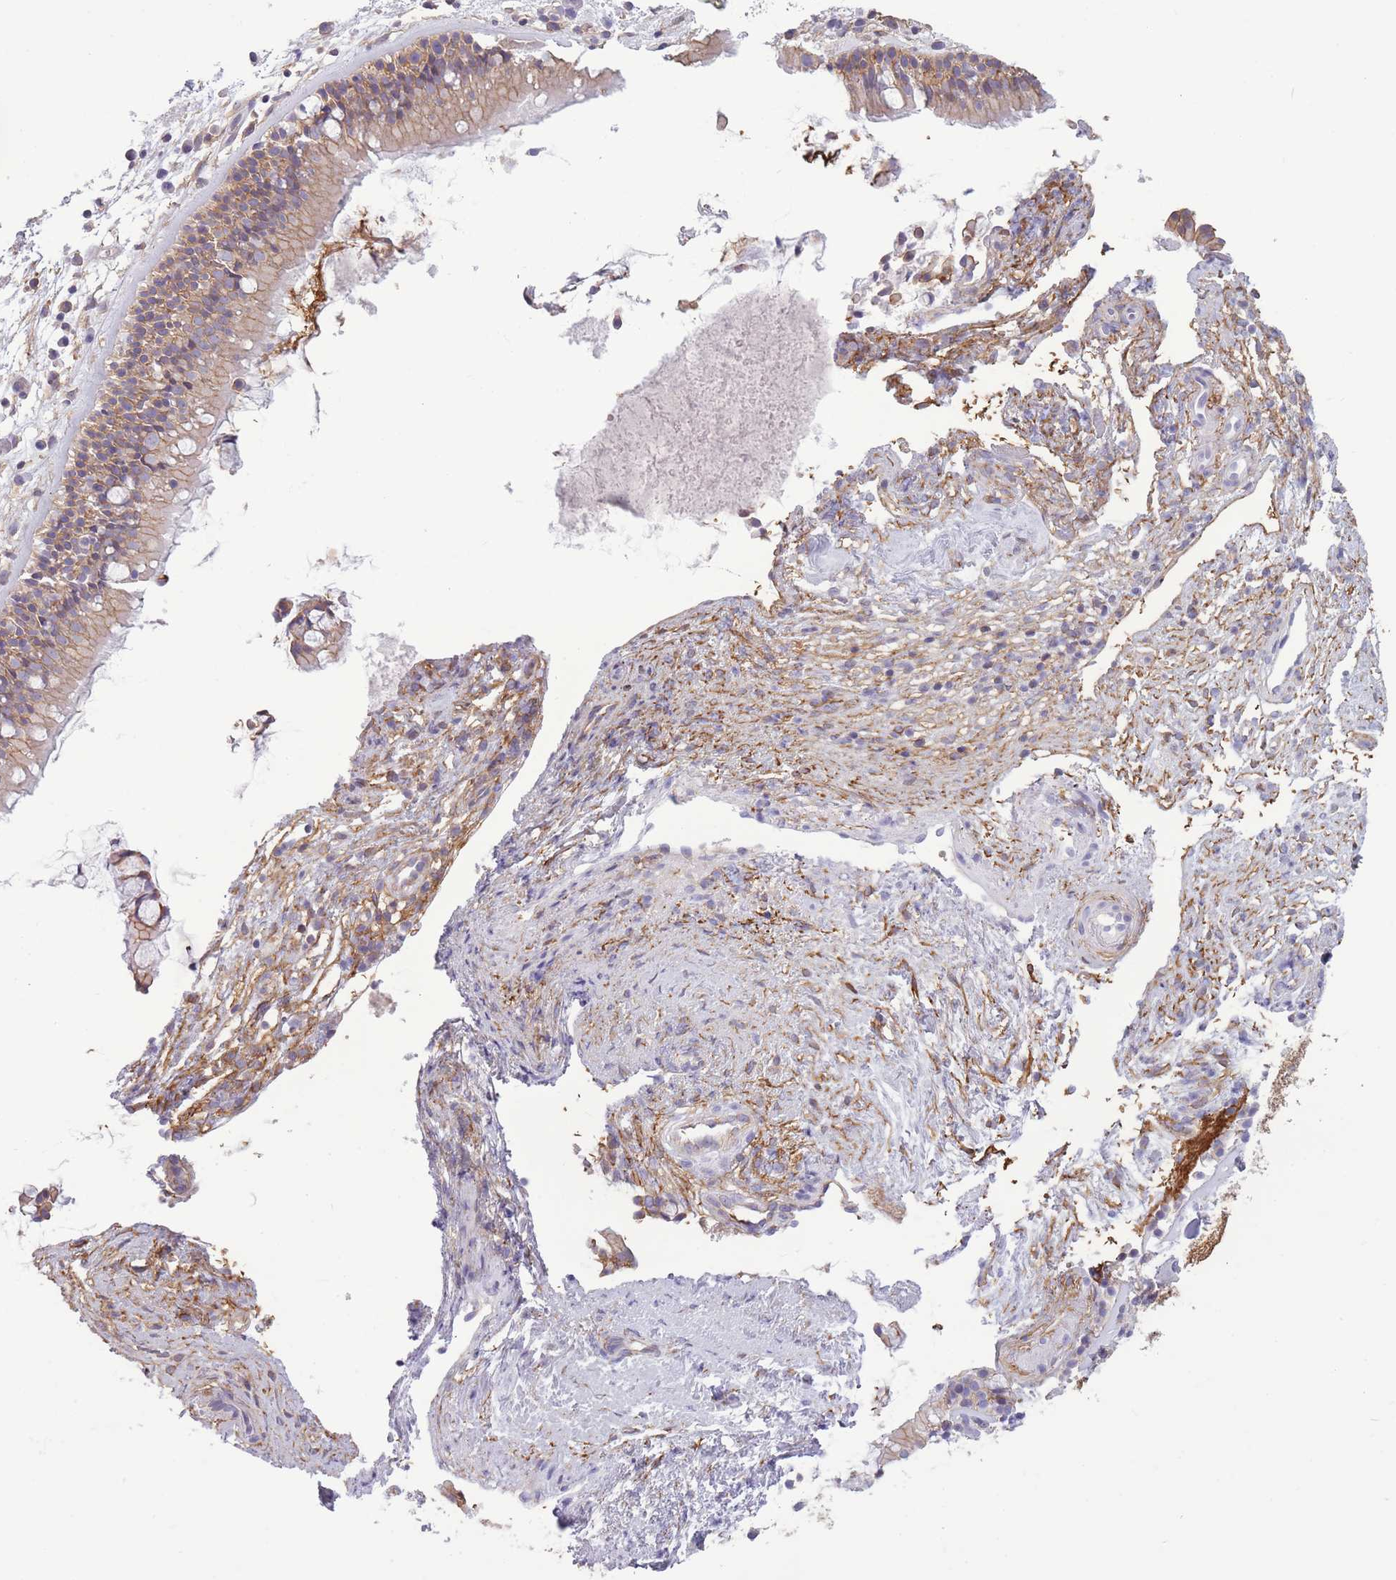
{"staining": {"intensity": "moderate", "quantity": "25%-75%", "location": "cytoplasmic/membranous"}, "tissue": "nasopharynx", "cell_type": "Respiratory epithelial cells", "image_type": "normal", "snomed": [{"axis": "morphology", "description": "Normal tissue, NOS"}, {"axis": "topography", "description": "Nasopharynx"}], "caption": "Unremarkable nasopharynx was stained to show a protein in brown. There is medium levels of moderate cytoplasmic/membranous staining in approximately 25%-75% of respiratory epithelial cells. (Brightfield microscopy of DAB IHC at high magnification).", "gene": "ADD1", "patient": {"sex": "male", "age": 63}}